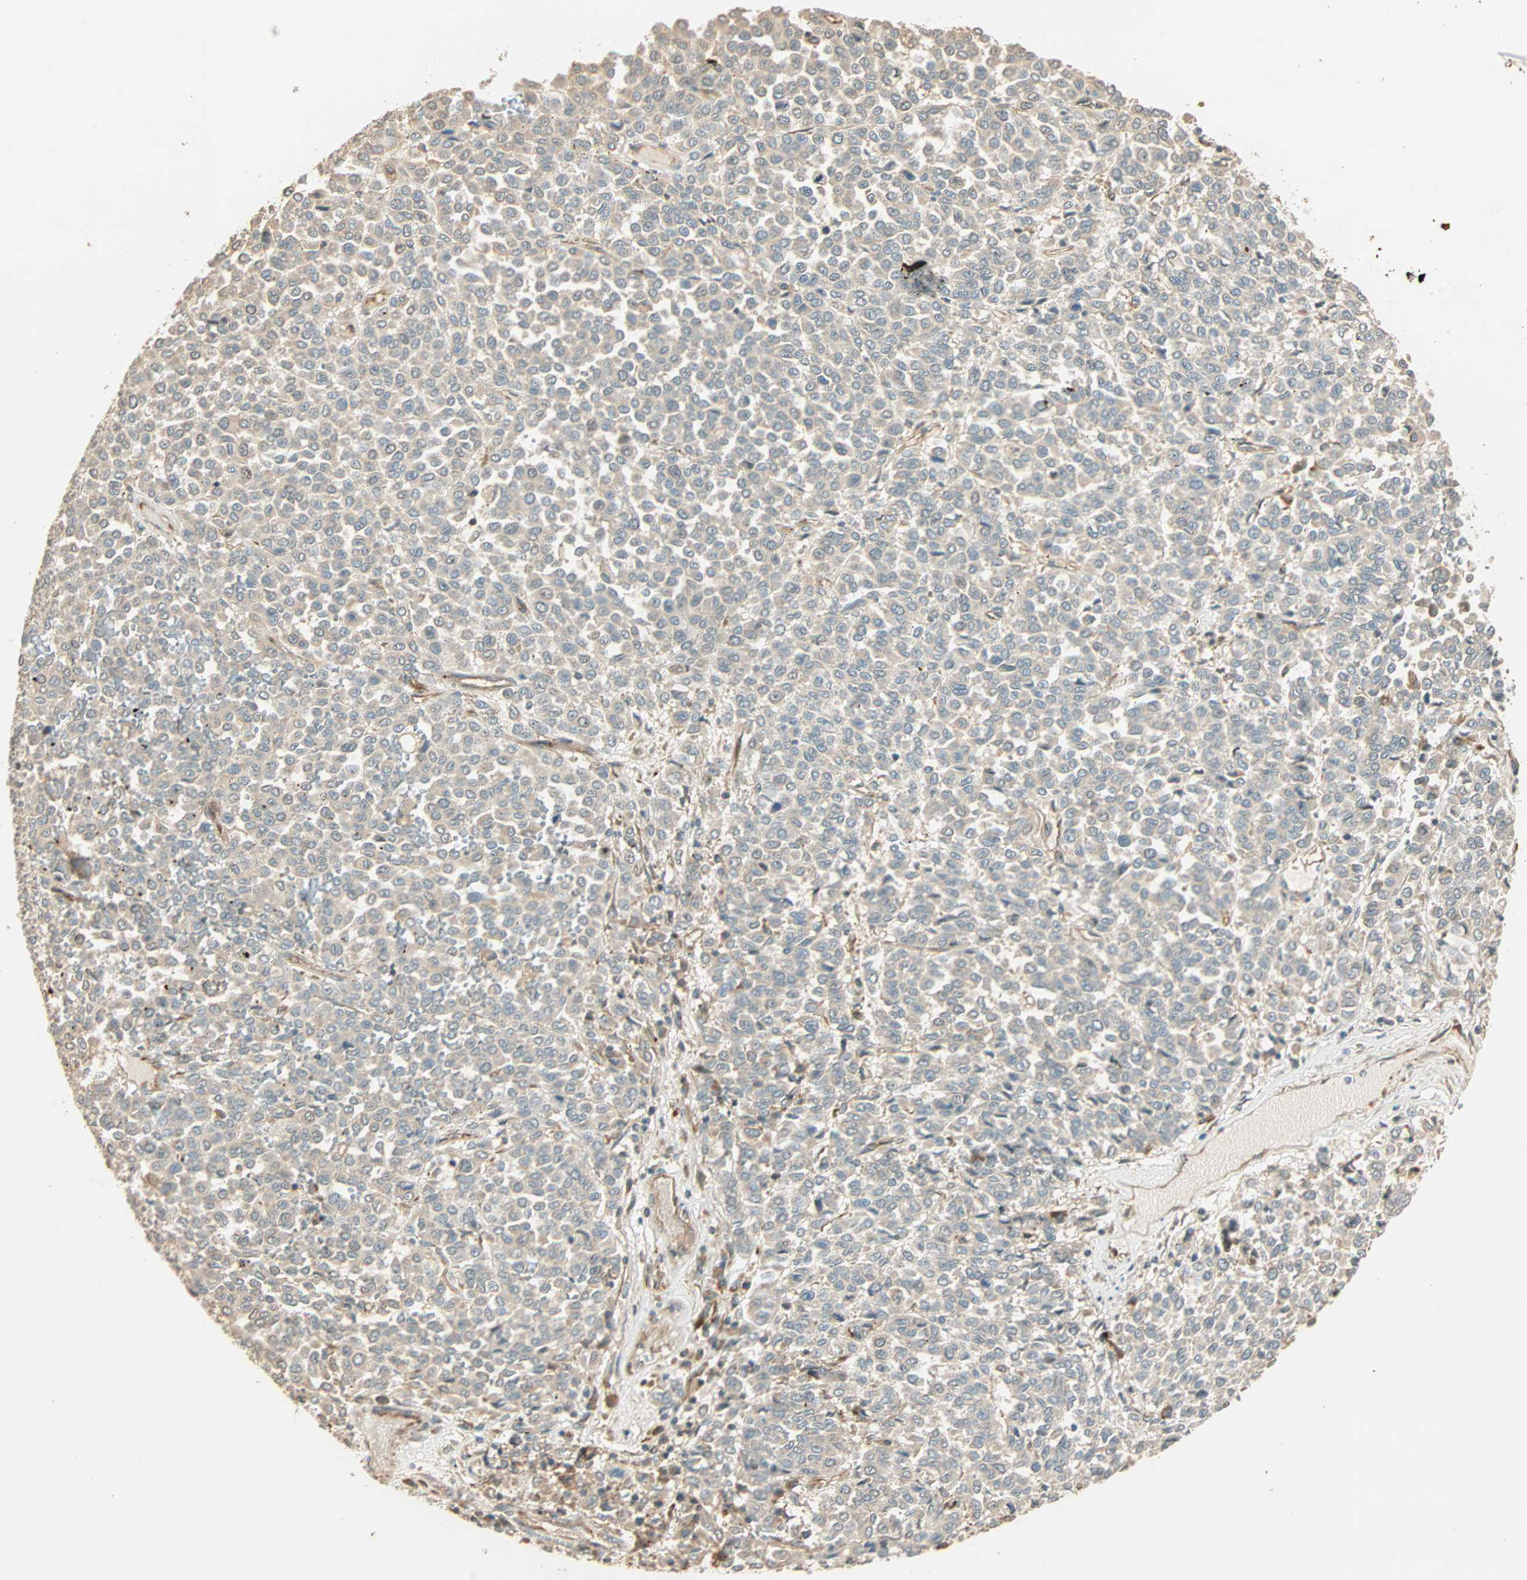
{"staining": {"intensity": "negative", "quantity": "none", "location": "none"}, "tissue": "melanoma", "cell_type": "Tumor cells", "image_type": "cancer", "snomed": [{"axis": "morphology", "description": "Malignant melanoma, Metastatic site"}, {"axis": "topography", "description": "Pancreas"}], "caption": "The histopathology image reveals no staining of tumor cells in melanoma.", "gene": "GALK1", "patient": {"sex": "female", "age": 30}}